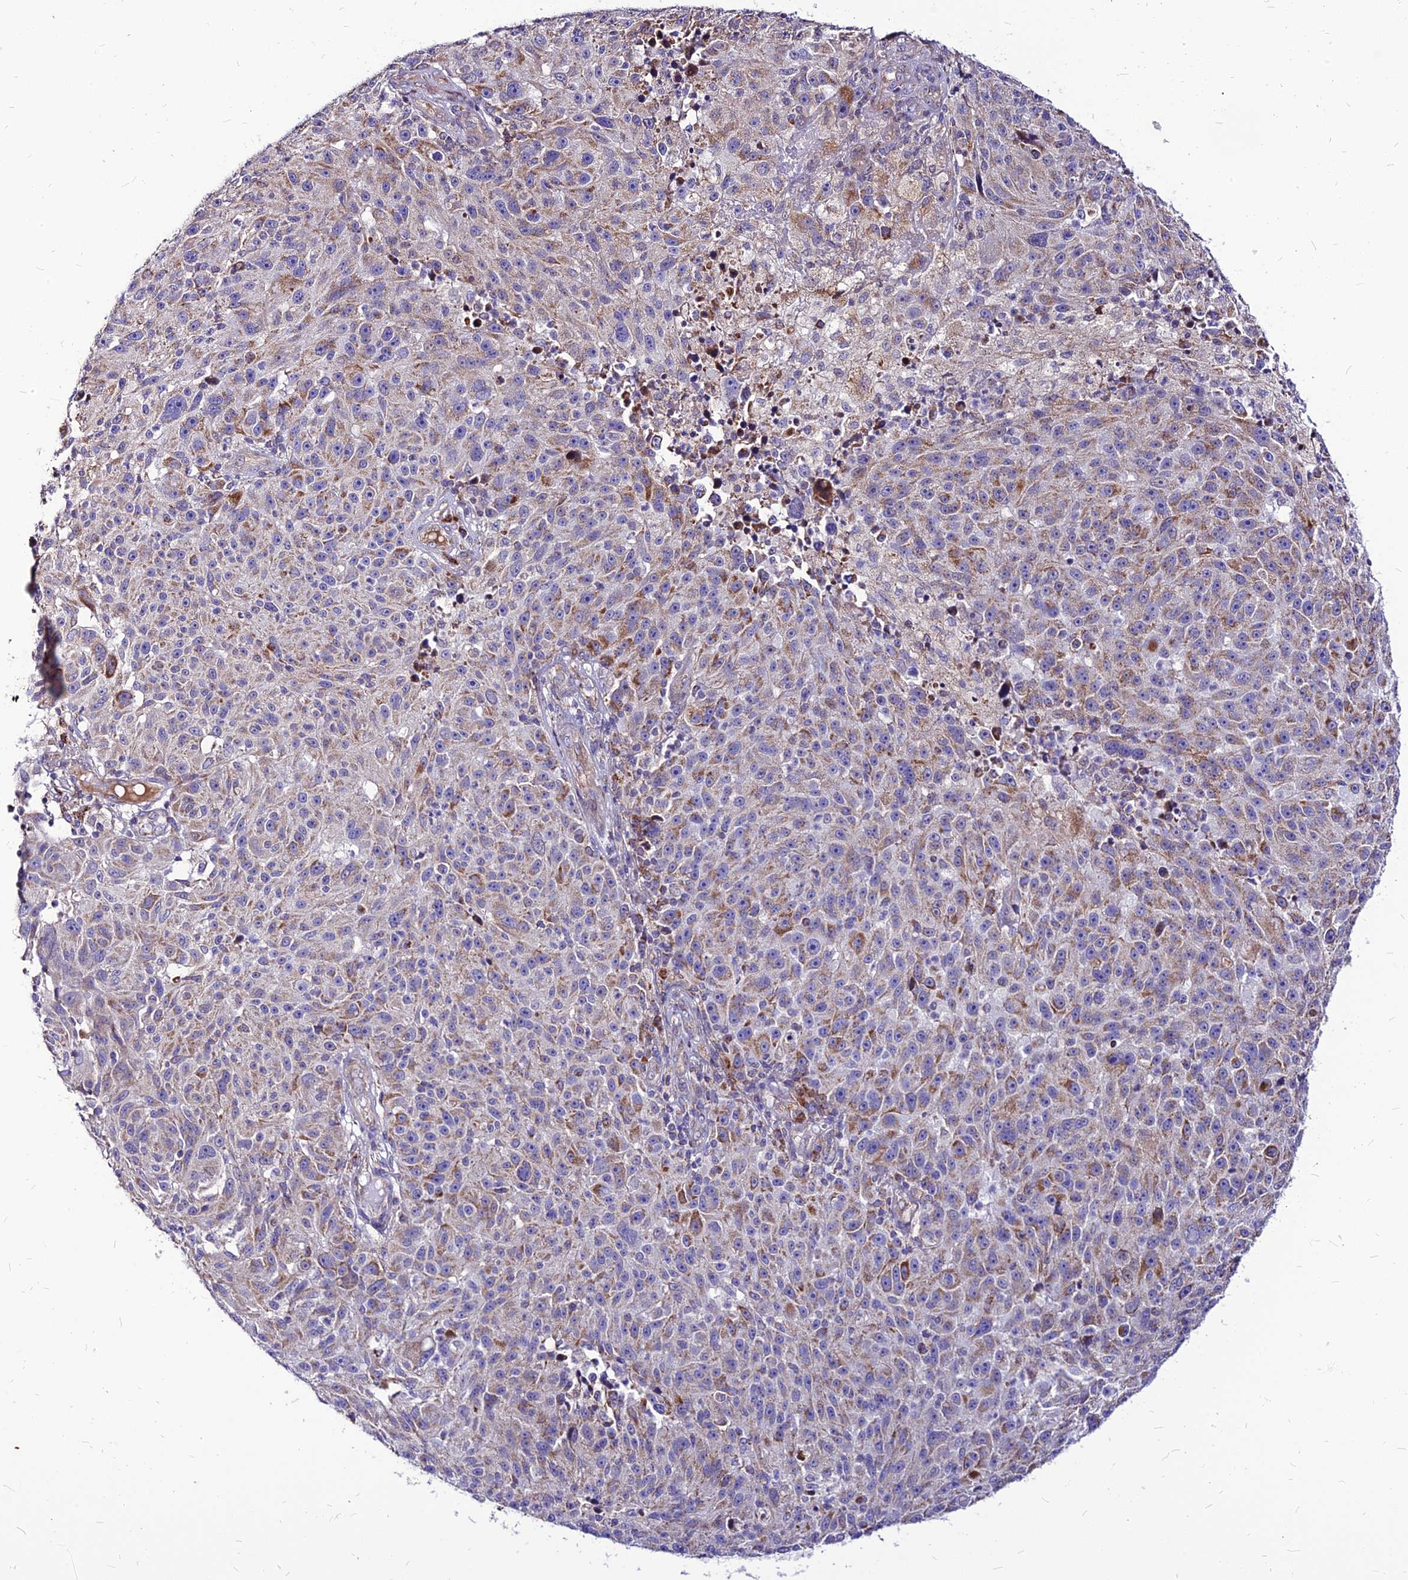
{"staining": {"intensity": "moderate", "quantity": "<25%", "location": "cytoplasmic/membranous"}, "tissue": "melanoma", "cell_type": "Tumor cells", "image_type": "cancer", "snomed": [{"axis": "morphology", "description": "Malignant melanoma, NOS"}, {"axis": "topography", "description": "Skin"}], "caption": "Melanoma tissue demonstrates moderate cytoplasmic/membranous staining in about <25% of tumor cells, visualized by immunohistochemistry.", "gene": "ECI1", "patient": {"sex": "male", "age": 53}}